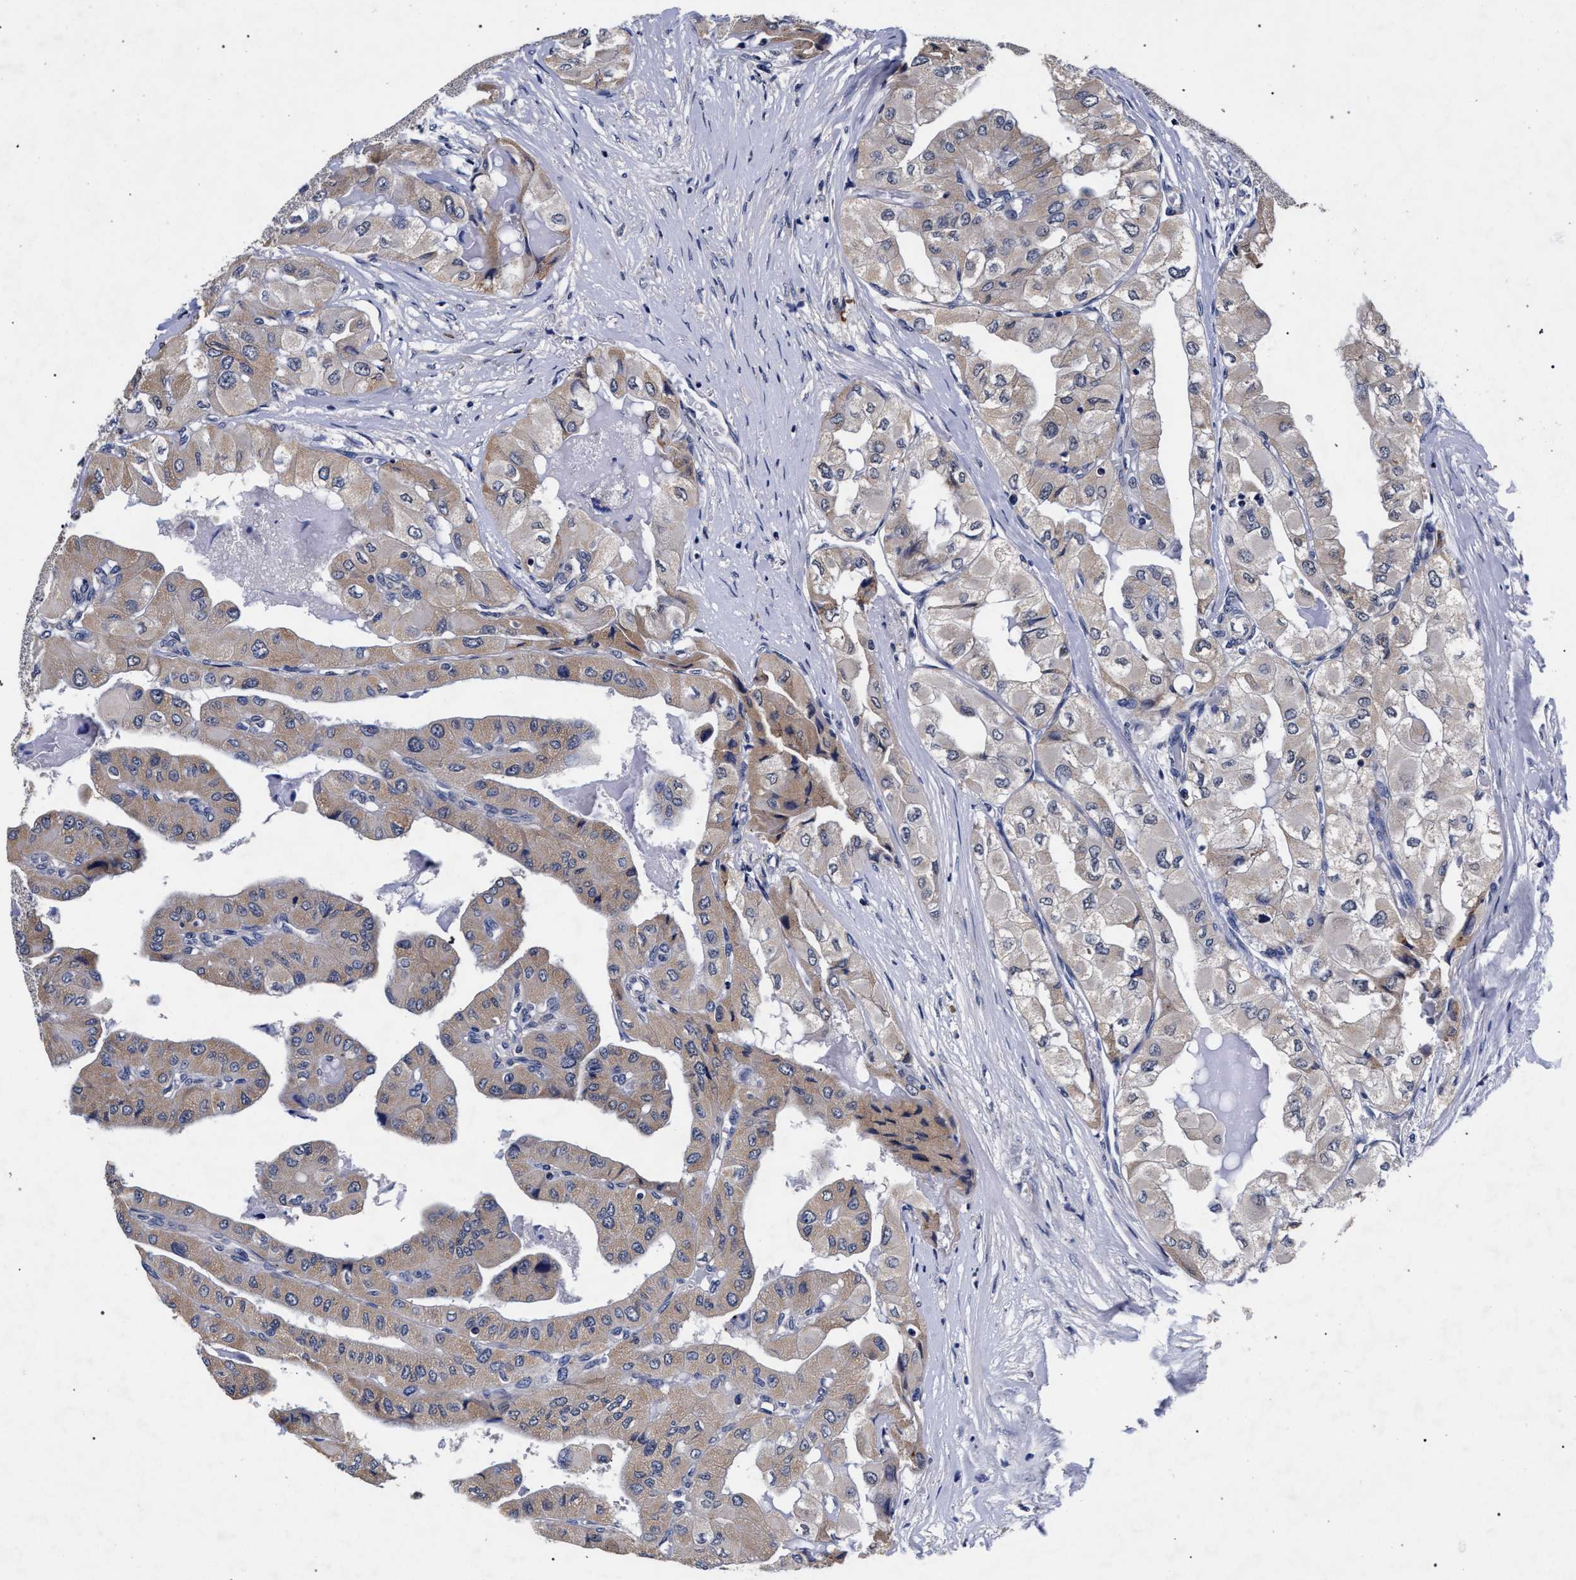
{"staining": {"intensity": "weak", "quantity": "25%-75%", "location": "cytoplasmic/membranous"}, "tissue": "thyroid cancer", "cell_type": "Tumor cells", "image_type": "cancer", "snomed": [{"axis": "morphology", "description": "Papillary adenocarcinoma, NOS"}, {"axis": "topography", "description": "Thyroid gland"}], "caption": "Protein staining by immunohistochemistry displays weak cytoplasmic/membranous expression in approximately 25%-75% of tumor cells in thyroid papillary adenocarcinoma.", "gene": "CFAP95", "patient": {"sex": "female", "age": 59}}